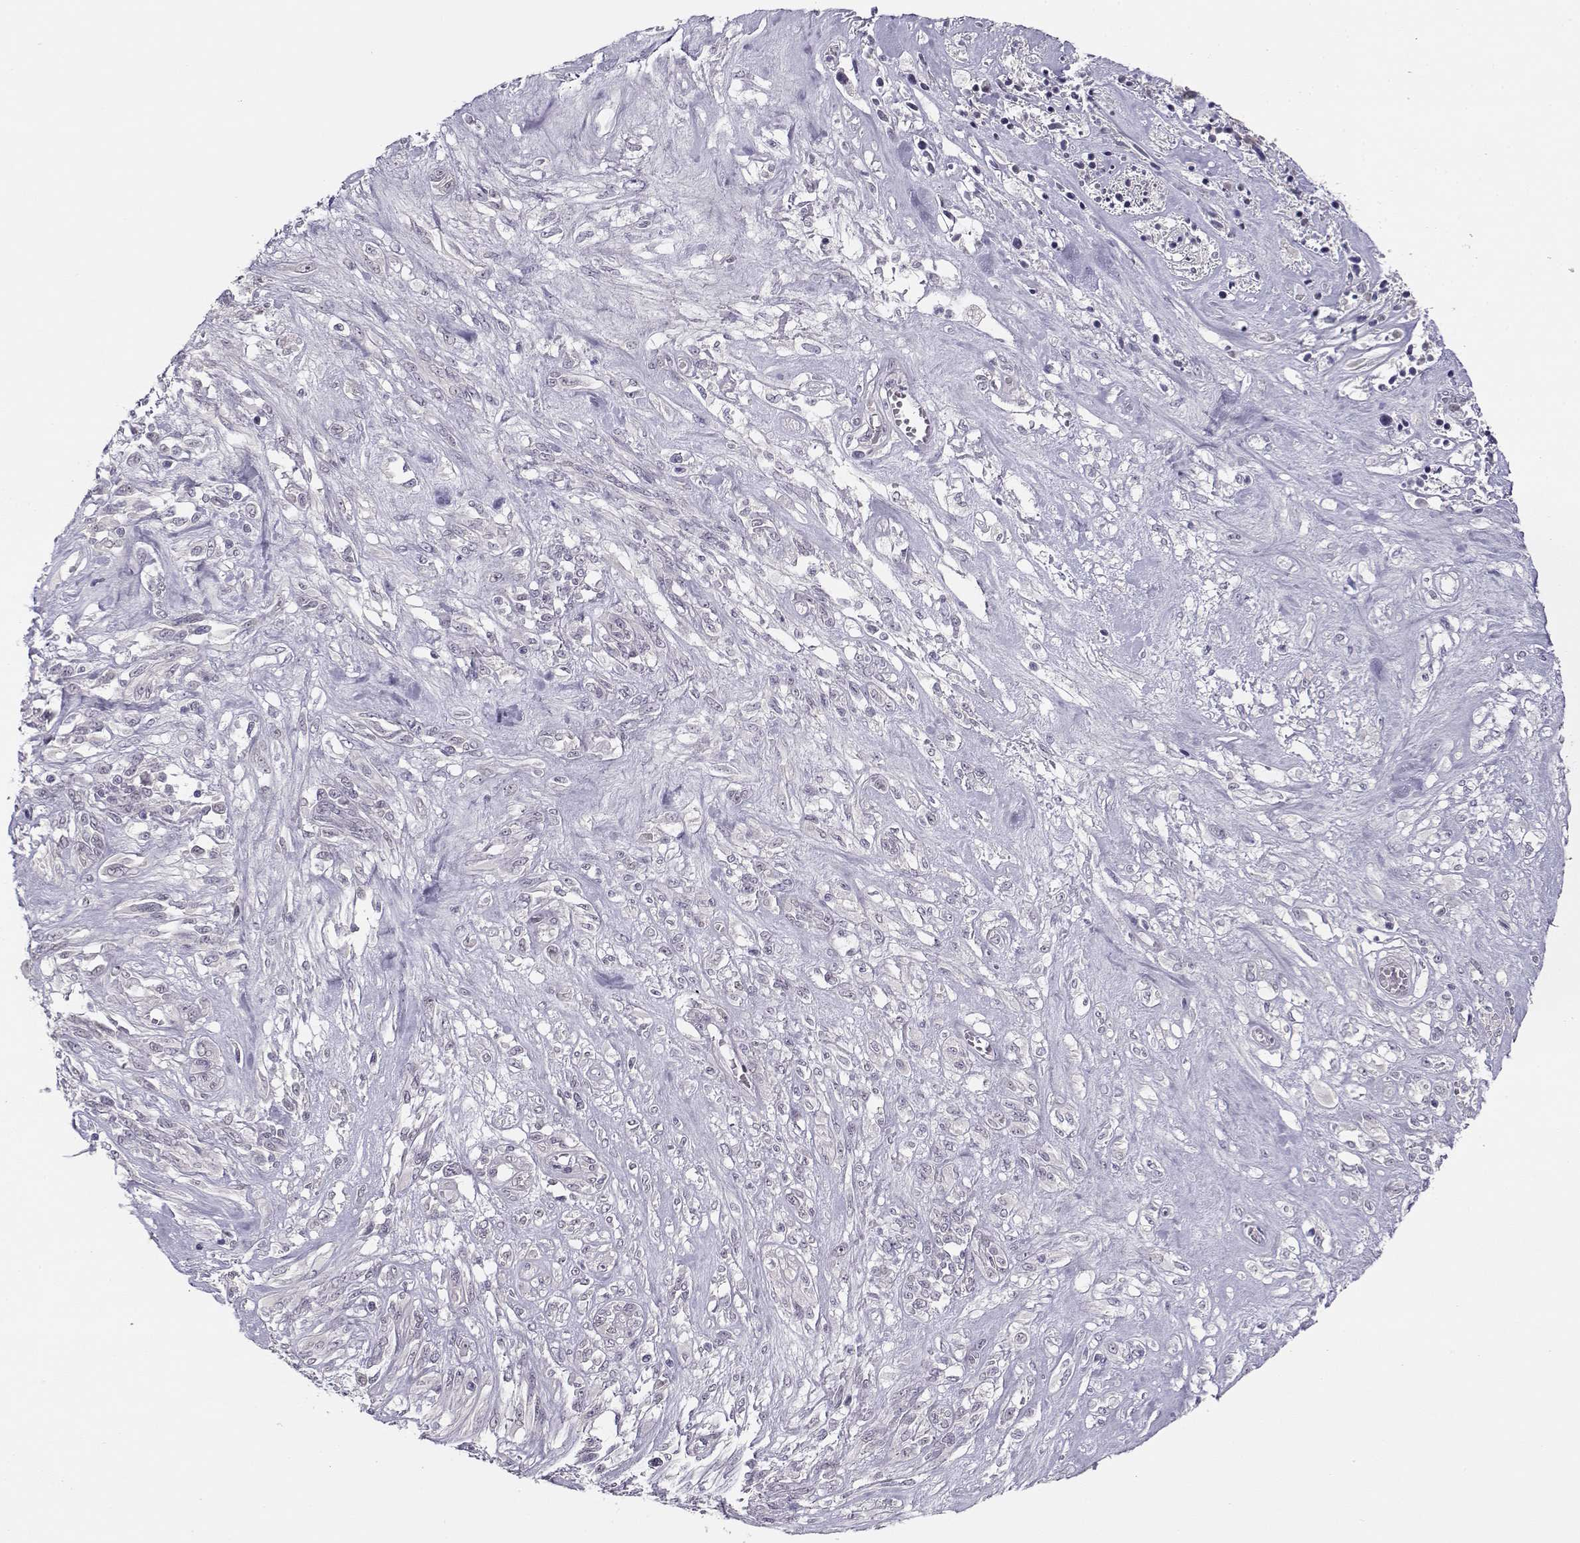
{"staining": {"intensity": "negative", "quantity": "none", "location": "none"}, "tissue": "melanoma", "cell_type": "Tumor cells", "image_type": "cancer", "snomed": [{"axis": "morphology", "description": "Malignant melanoma, NOS"}, {"axis": "topography", "description": "Skin"}], "caption": "A high-resolution micrograph shows immunohistochemistry staining of melanoma, which reveals no significant positivity in tumor cells.", "gene": "C16orf86", "patient": {"sex": "female", "age": 91}}